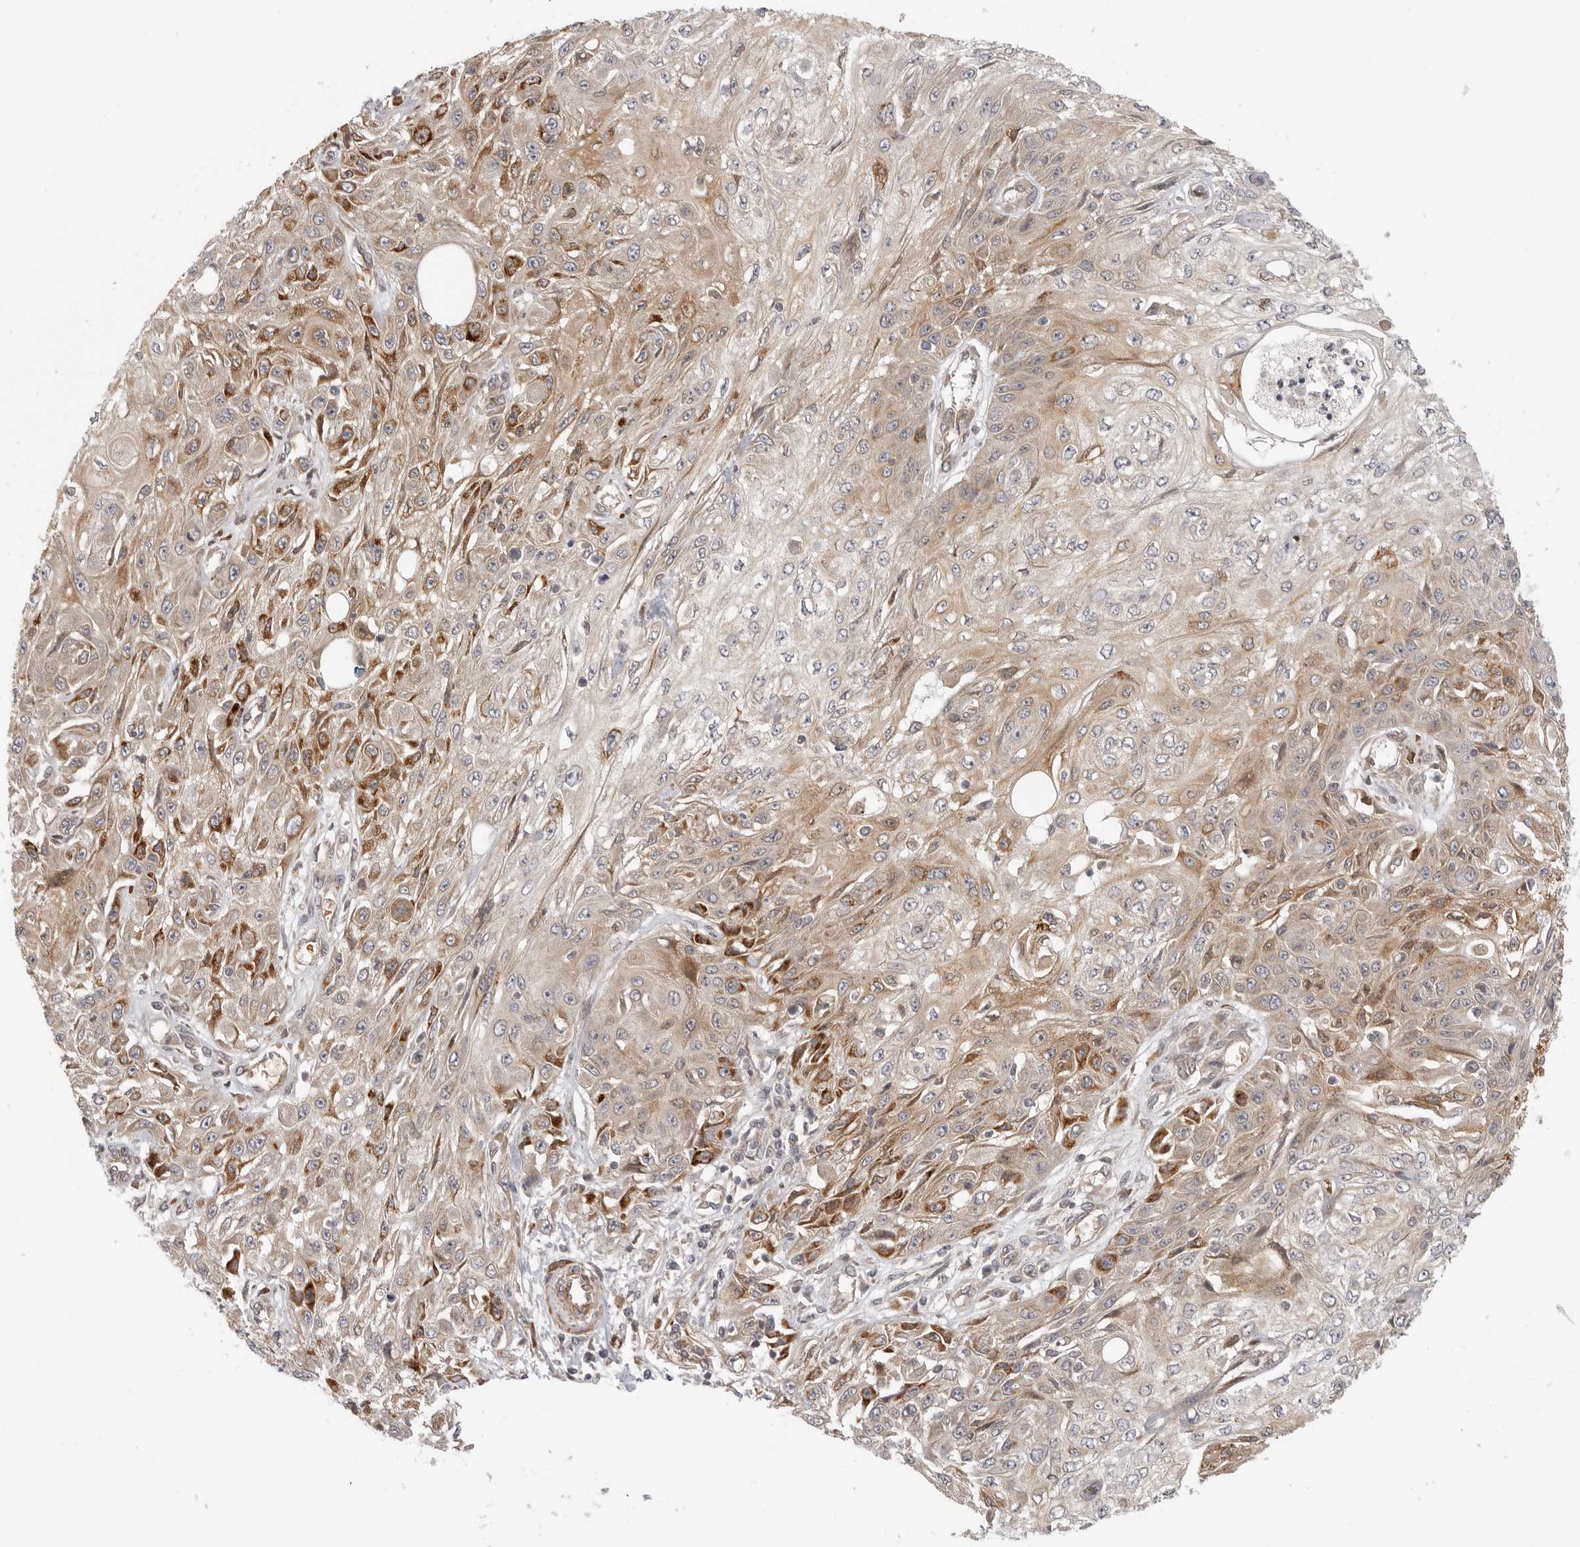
{"staining": {"intensity": "moderate", "quantity": "25%-75%", "location": "cytoplasmic/membranous"}, "tissue": "skin cancer", "cell_type": "Tumor cells", "image_type": "cancer", "snomed": [{"axis": "morphology", "description": "Squamous cell carcinoma, NOS"}, {"axis": "morphology", "description": "Squamous cell carcinoma, metastatic, NOS"}, {"axis": "topography", "description": "Skin"}, {"axis": "topography", "description": "Lymph node"}], "caption": "Skin cancer (squamous cell carcinoma) was stained to show a protein in brown. There is medium levels of moderate cytoplasmic/membranous positivity in approximately 25%-75% of tumor cells. The staining is performed using DAB brown chromogen to label protein expression. The nuclei are counter-stained blue using hematoxylin.", "gene": "CCPG1", "patient": {"sex": "male", "age": 75}}